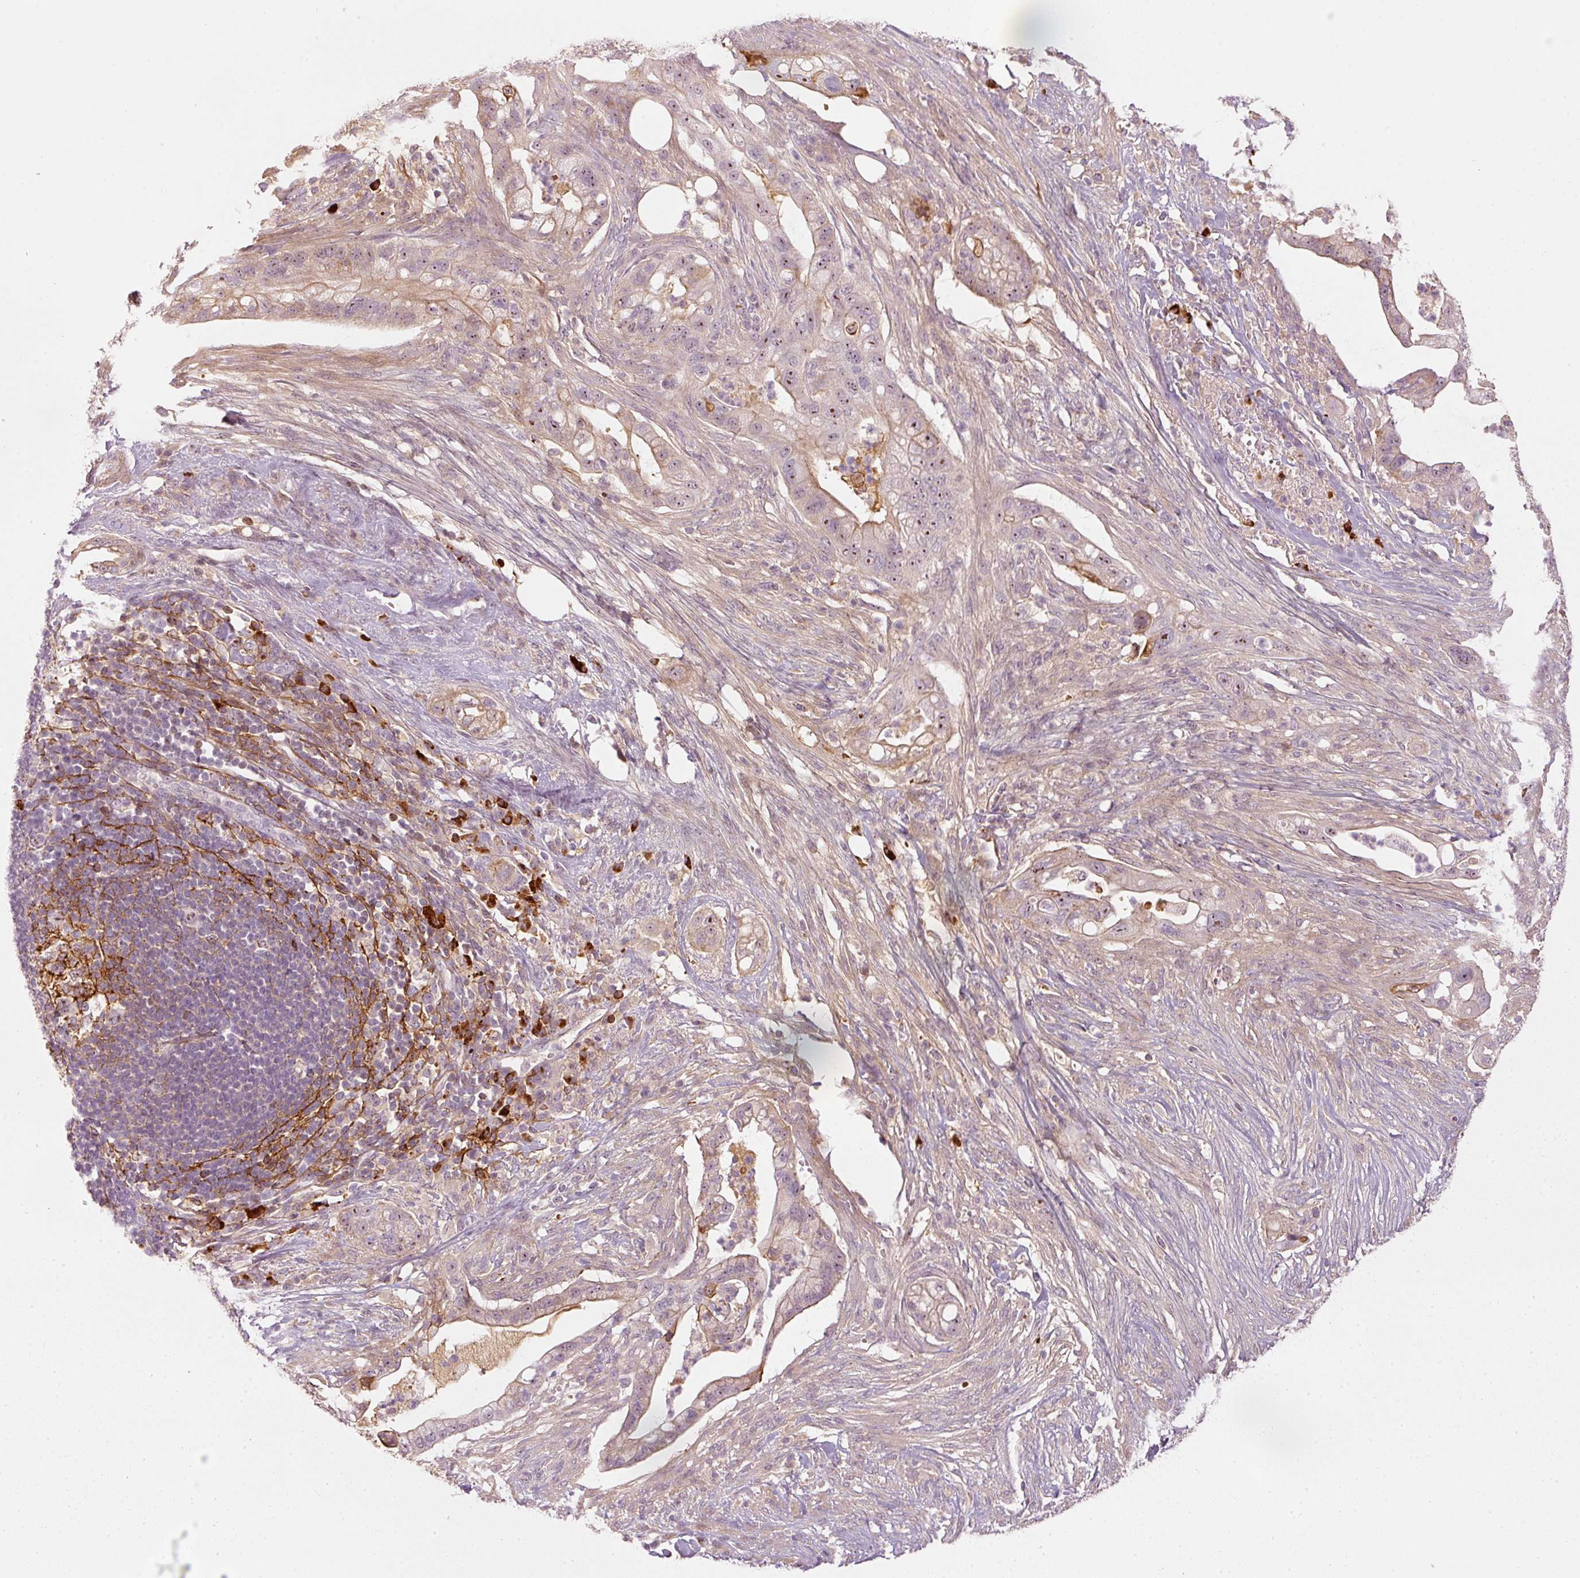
{"staining": {"intensity": "weak", "quantity": "25%-75%", "location": "cytoplasmic/membranous,nuclear"}, "tissue": "pancreatic cancer", "cell_type": "Tumor cells", "image_type": "cancer", "snomed": [{"axis": "morphology", "description": "Adenocarcinoma, NOS"}, {"axis": "topography", "description": "Pancreas"}], "caption": "This is a micrograph of immunohistochemistry staining of pancreatic cancer (adenocarcinoma), which shows weak expression in the cytoplasmic/membranous and nuclear of tumor cells.", "gene": "VCAM1", "patient": {"sex": "male", "age": 44}}